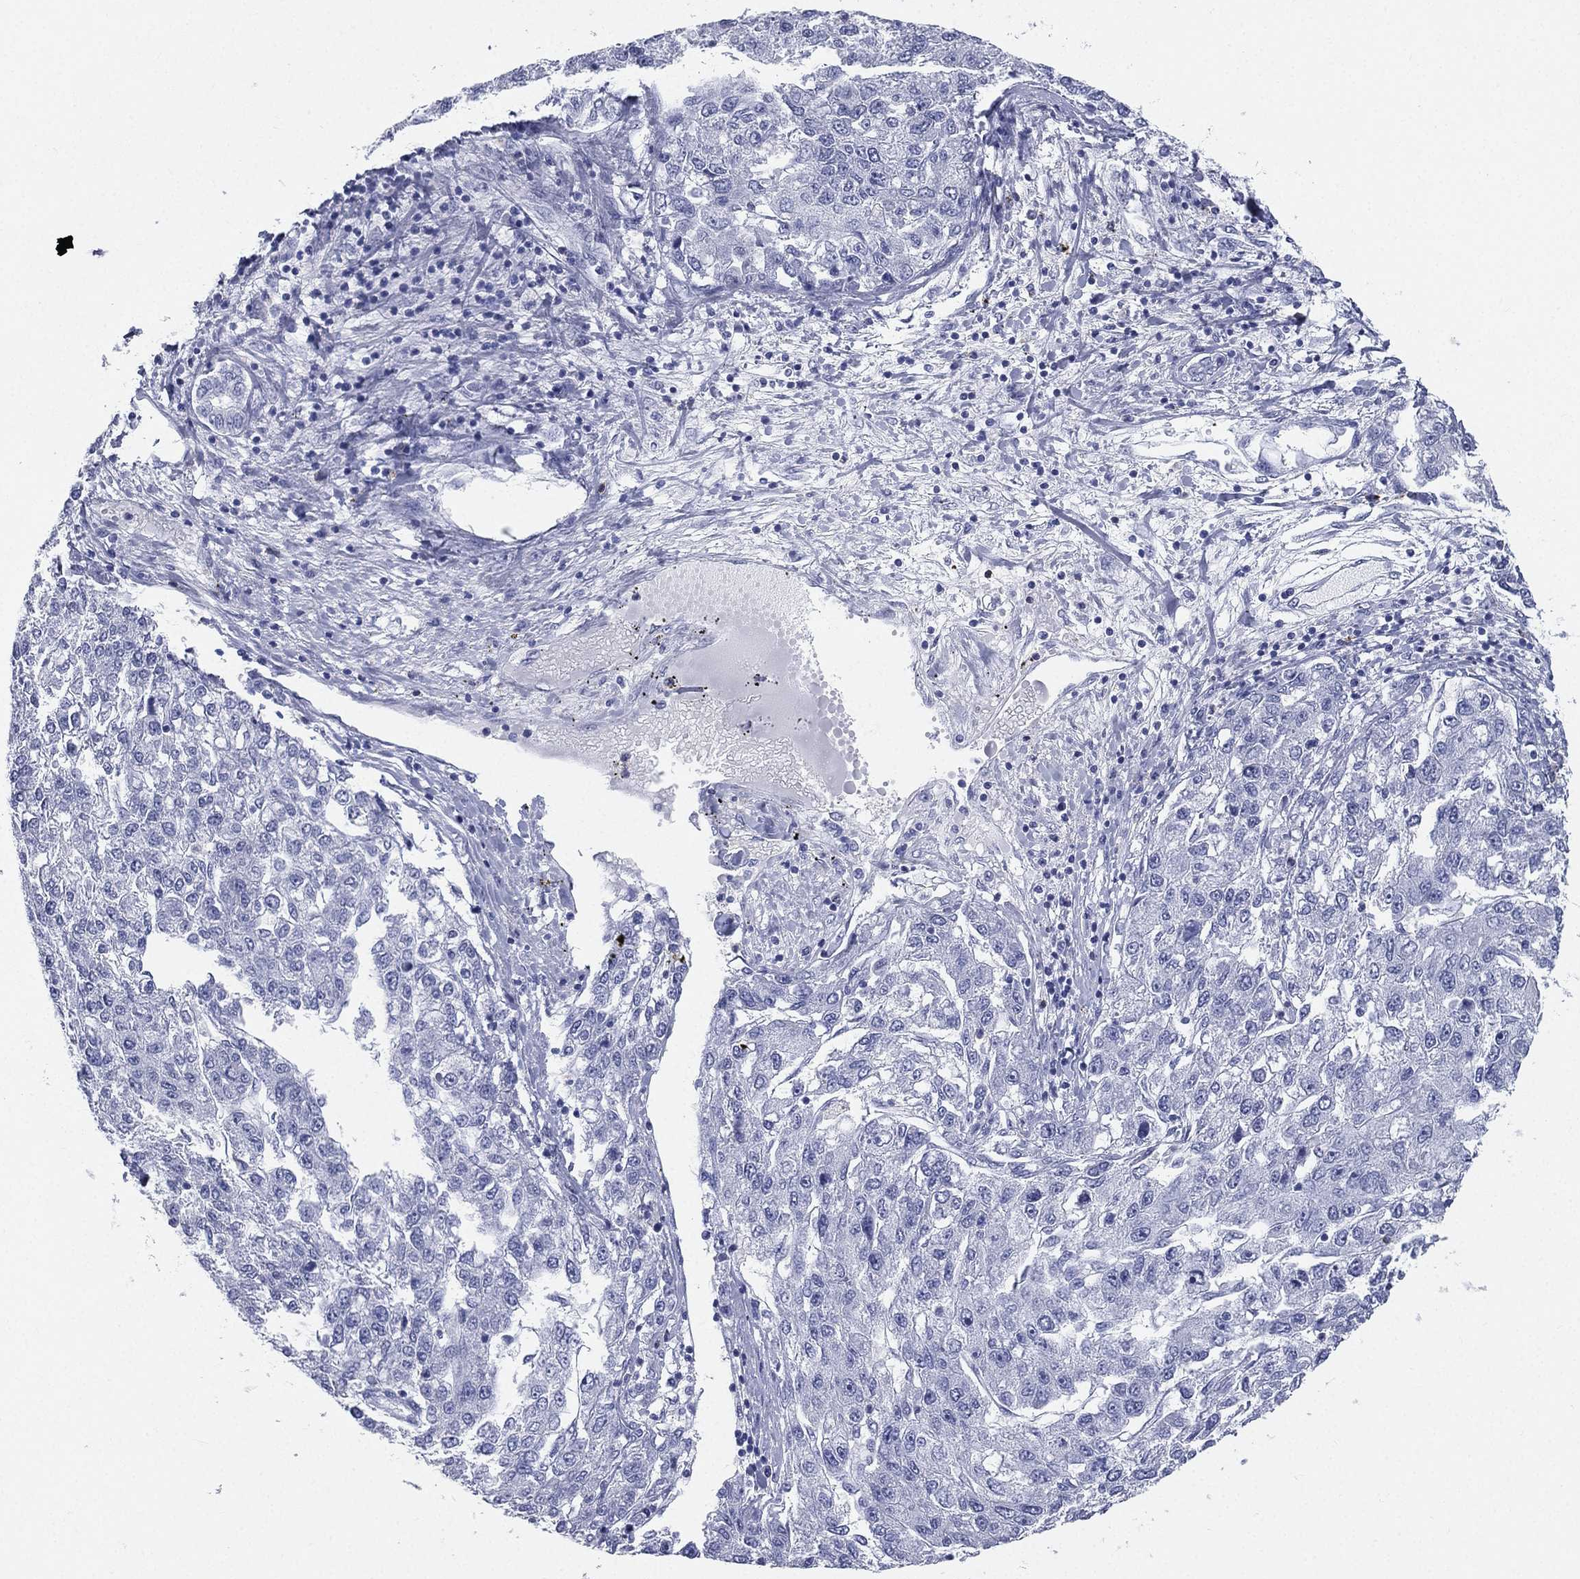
{"staining": {"intensity": "negative", "quantity": "none", "location": "none"}, "tissue": "liver cancer", "cell_type": "Tumor cells", "image_type": "cancer", "snomed": [{"axis": "morphology", "description": "Carcinoma, Hepatocellular, NOS"}, {"axis": "topography", "description": "Liver"}], "caption": "IHC photomicrograph of human liver hepatocellular carcinoma stained for a protein (brown), which demonstrates no staining in tumor cells. The staining is performed using DAB (3,3'-diaminobenzidine) brown chromogen with nuclei counter-stained in using hematoxylin.", "gene": "CD22", "patient": {"sex": "male", "age": 56}}